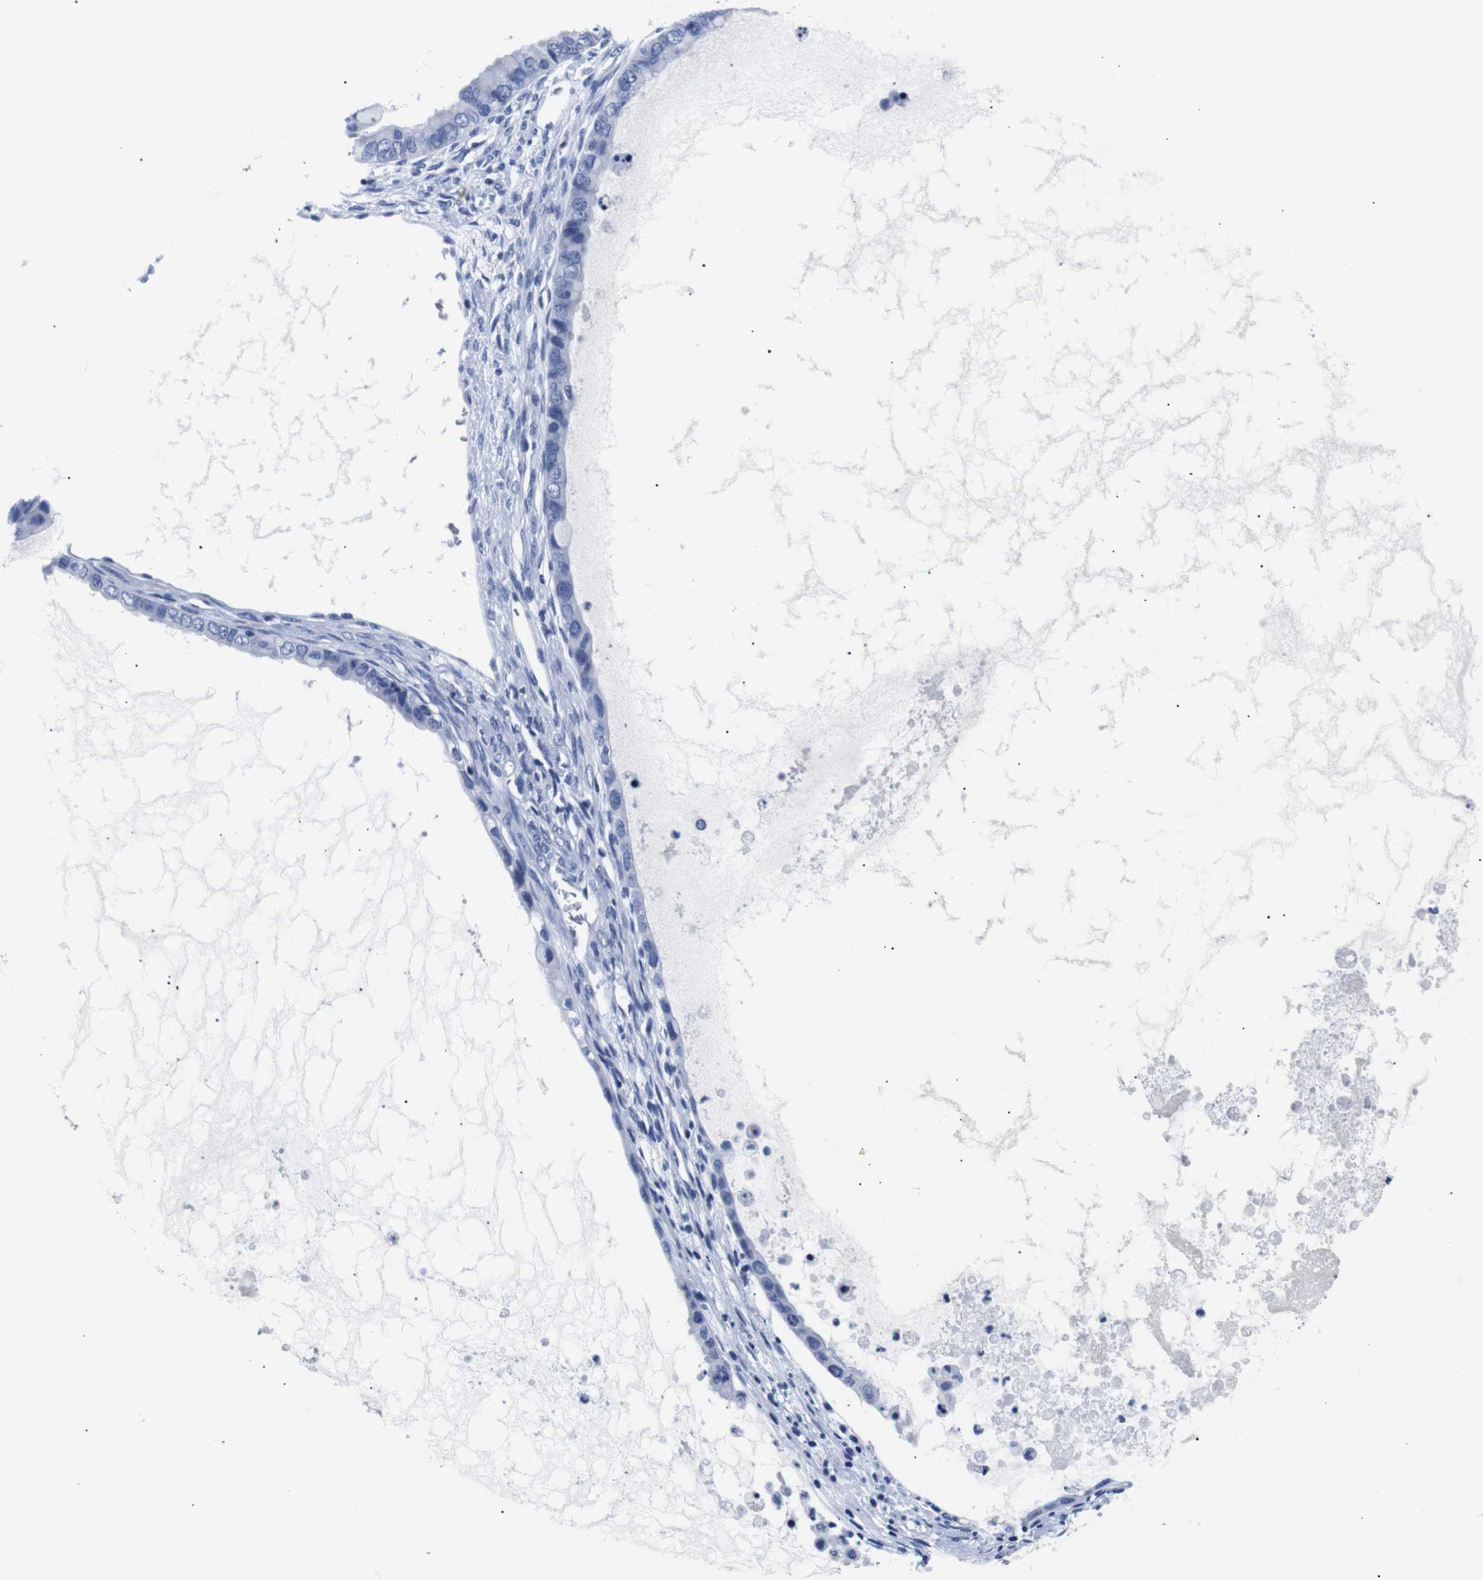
{"staining": {"intensity": "negative", "quantity": "none", "location": "none"}, "tissue": "ovarian cancer", "cell_type": "Tumor cells", "image_type": "cancer", "snomed": [{"axis": "morphology", "description": "Cystadenocarcinoma, mucinous, NOS"}, {"axis": "topography", "description": "Ovary"}], "caption": "DAB immunohistochemical staining of mucinous cystadenocarcinoma (ovarian) shows no significant positivity in tumor cells.", "gene": "GAP43", "patient": {"sex": "female", "age": 80}}